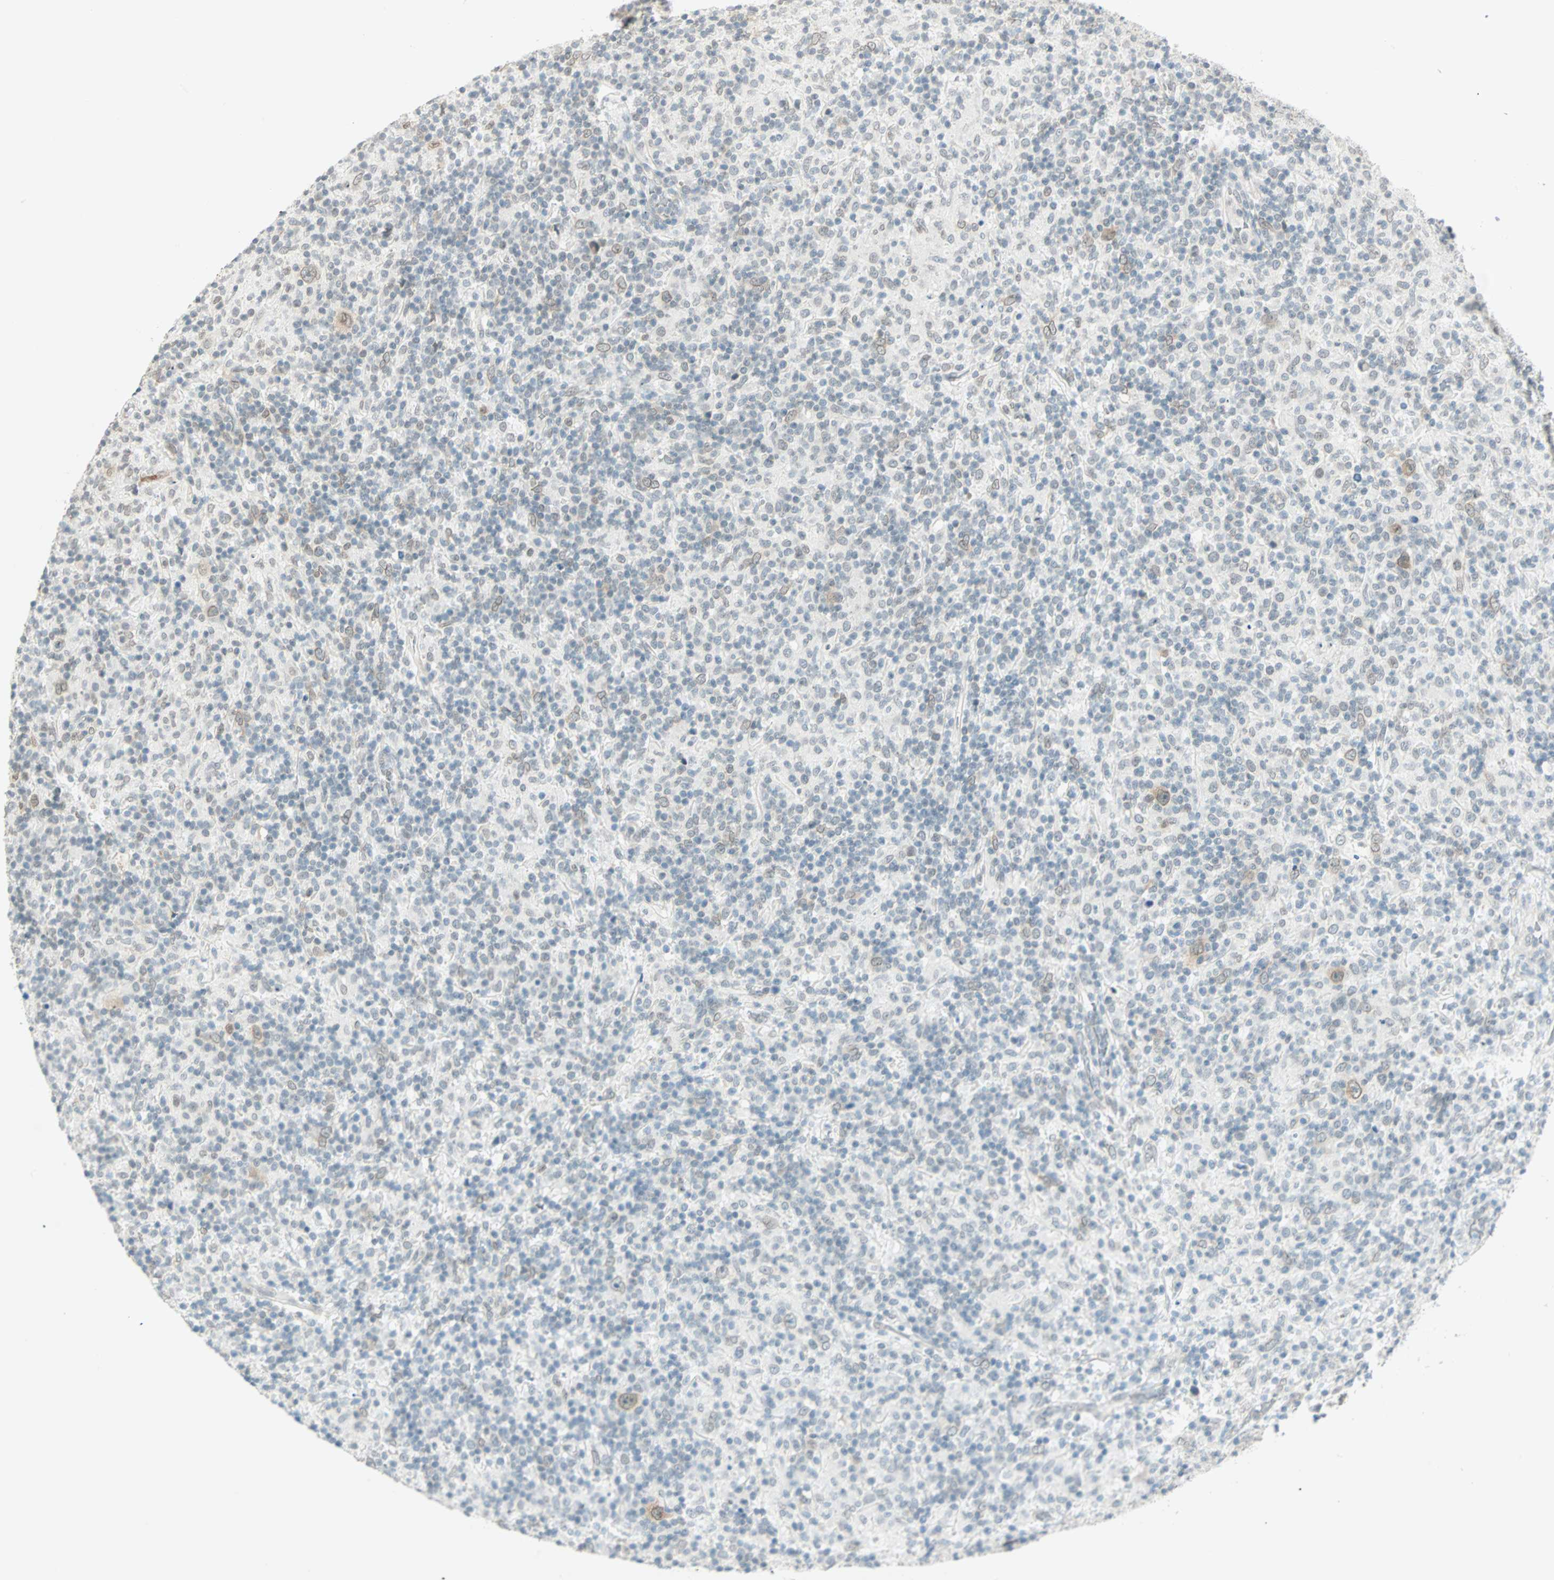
{"staining": {"intensity": "weak", "quantity": "<25%", "location": "cytoplasmic/membranous,nuclear"}, "tissue": "lymphoma", "cell_type": "Tumor cells", "image_type": "cancer", "snomed": [{"axis": "morphology", "description": "Hodgkin's disease, NOS"}, {"axis": "topography", "description": "Lymph node"}], "caption": "The photomicrograph exhibits no staining of tumor cells in Hodgkin's disease.", "gene": "BCAN", "patient": {"sex": "male", "age": 70}}